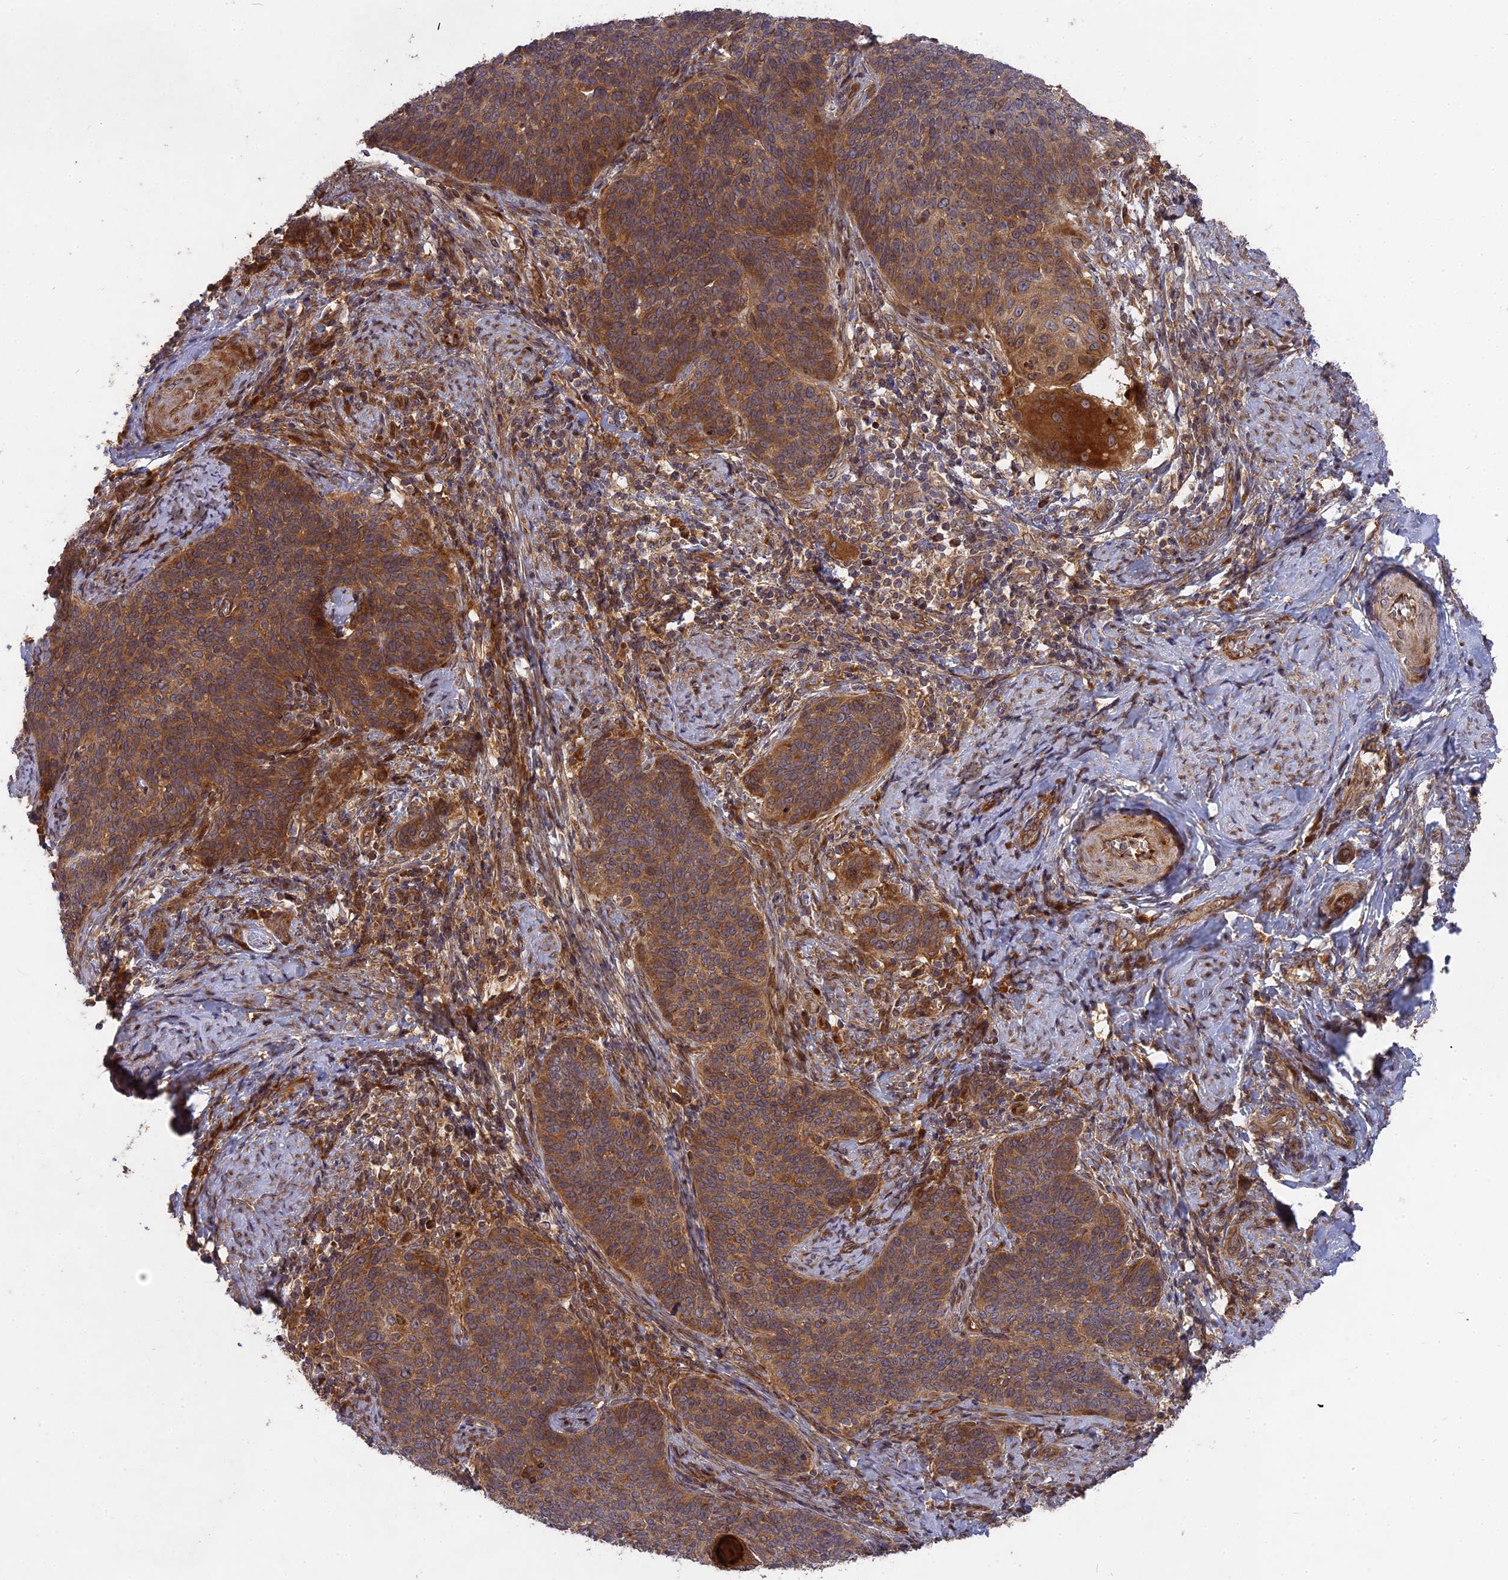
{"staining": {"intensity": "moderate", "quantity": ">75%", "location": "cytoplasmic/membranous"}, "tissue": "cervical cancer", "cell_type": "Tumor cells", "image_type": "cancer", "snomed": [{"axis": "morphology", "description": "Normal tissue, NOS"}, {"axis": "morphology", "description": "Squamous cell carcinoma, NOS"}, {"axis": "topography", "description": "Cervix"}], "caption": "Approximately >75% of tumor cells in cervical cancer (squamous cell carcinoma) show moderate cytoplasmic/membranous protein expression as visualized by brown immunohistochemical staining.", "gene": "TMUB2", "patient": {"sex": "female", "age": 39}}